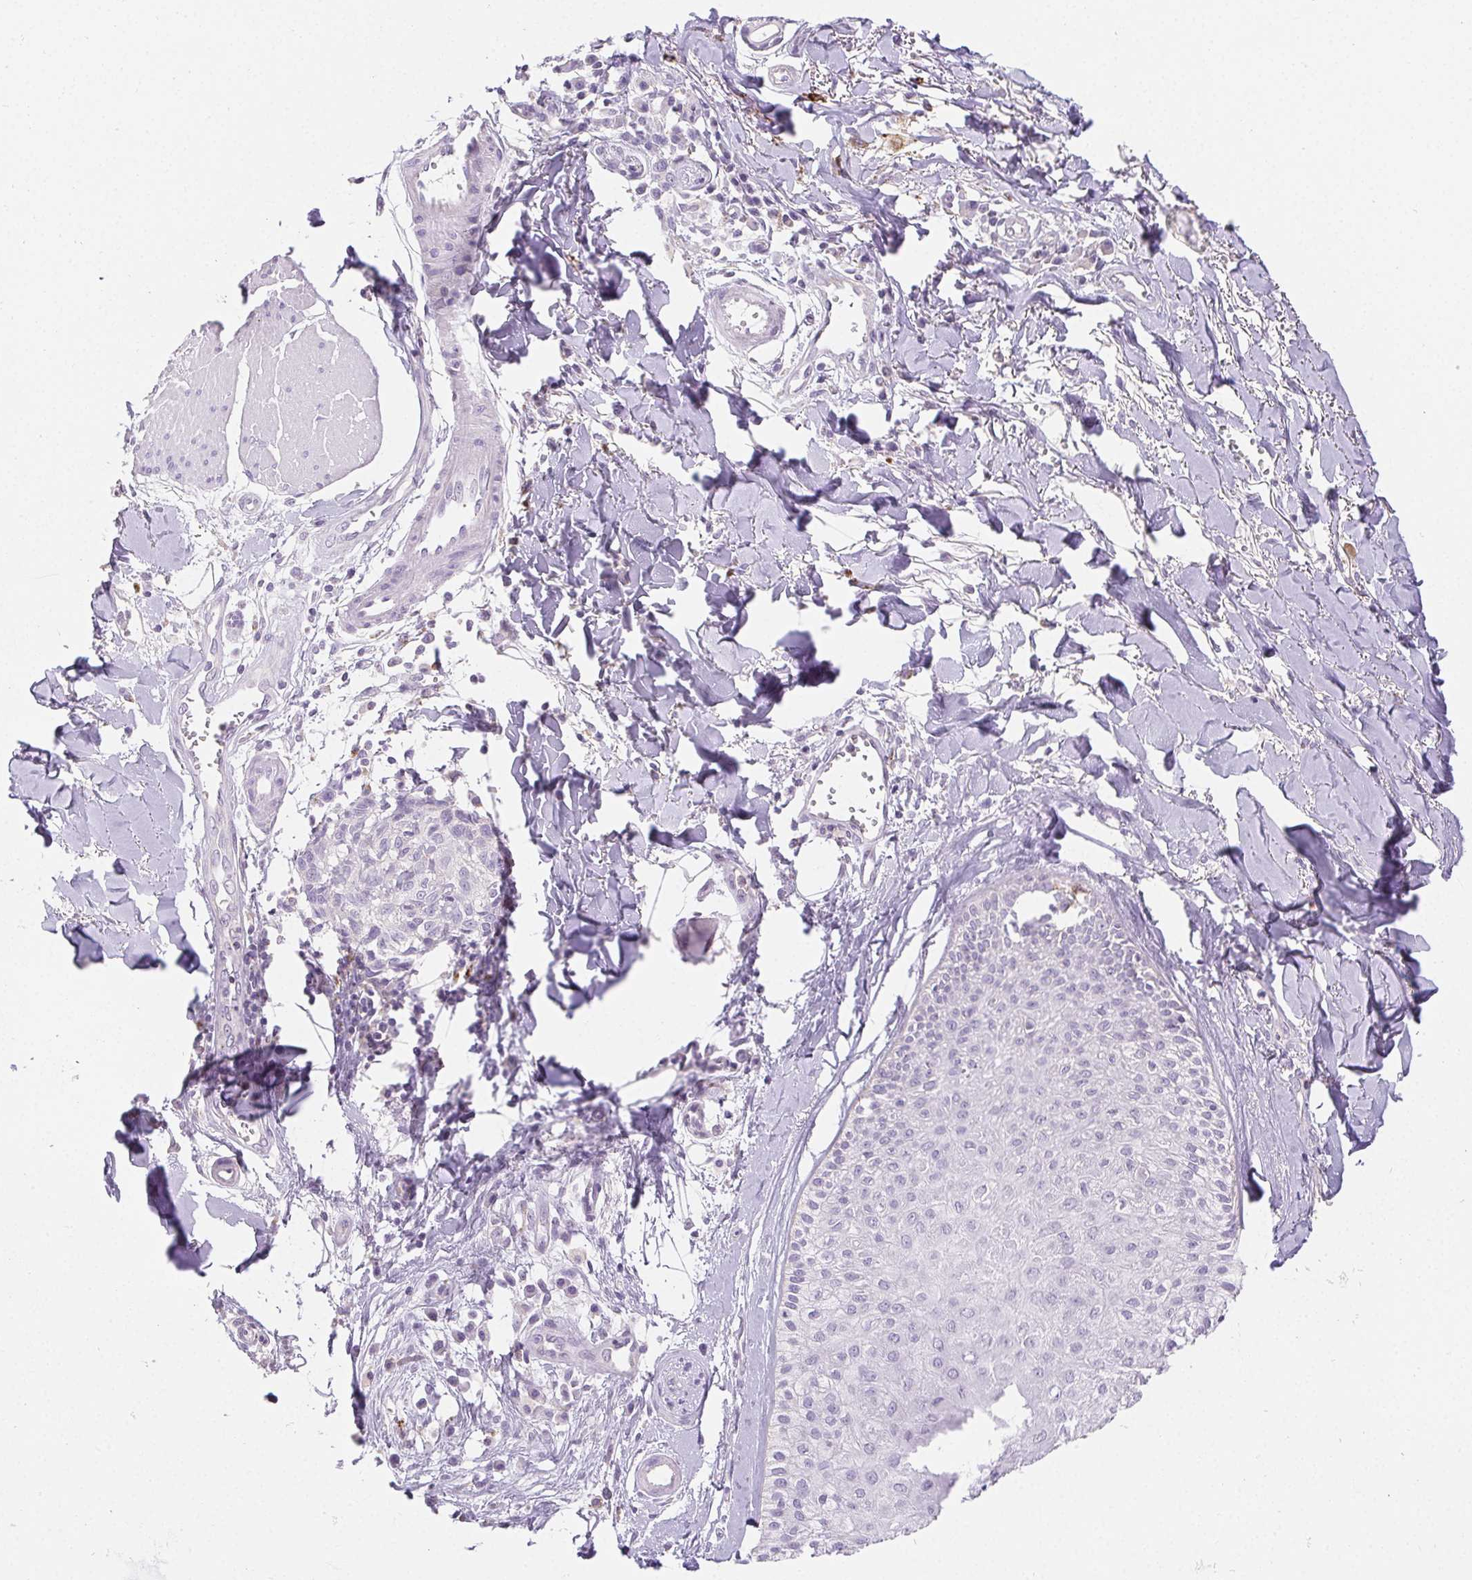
{"staining": {"intensity": "negative", "quantity": "none", "location": "none"}, "tissue": "melanoma", "cell_type": "Tumor cells", "image_type": "cancer", "snomed": [{"axis": "morphology", "description": "Malignant melanoma, NOS"}, {"axis": "topography", "description": "Skin"}], "caption": "Melanoma was stained to show a protein in brown. There is no significant positivity in tumor cells.", "gene": "LIPA", "patient": {"sex": "male", "age": 48}}